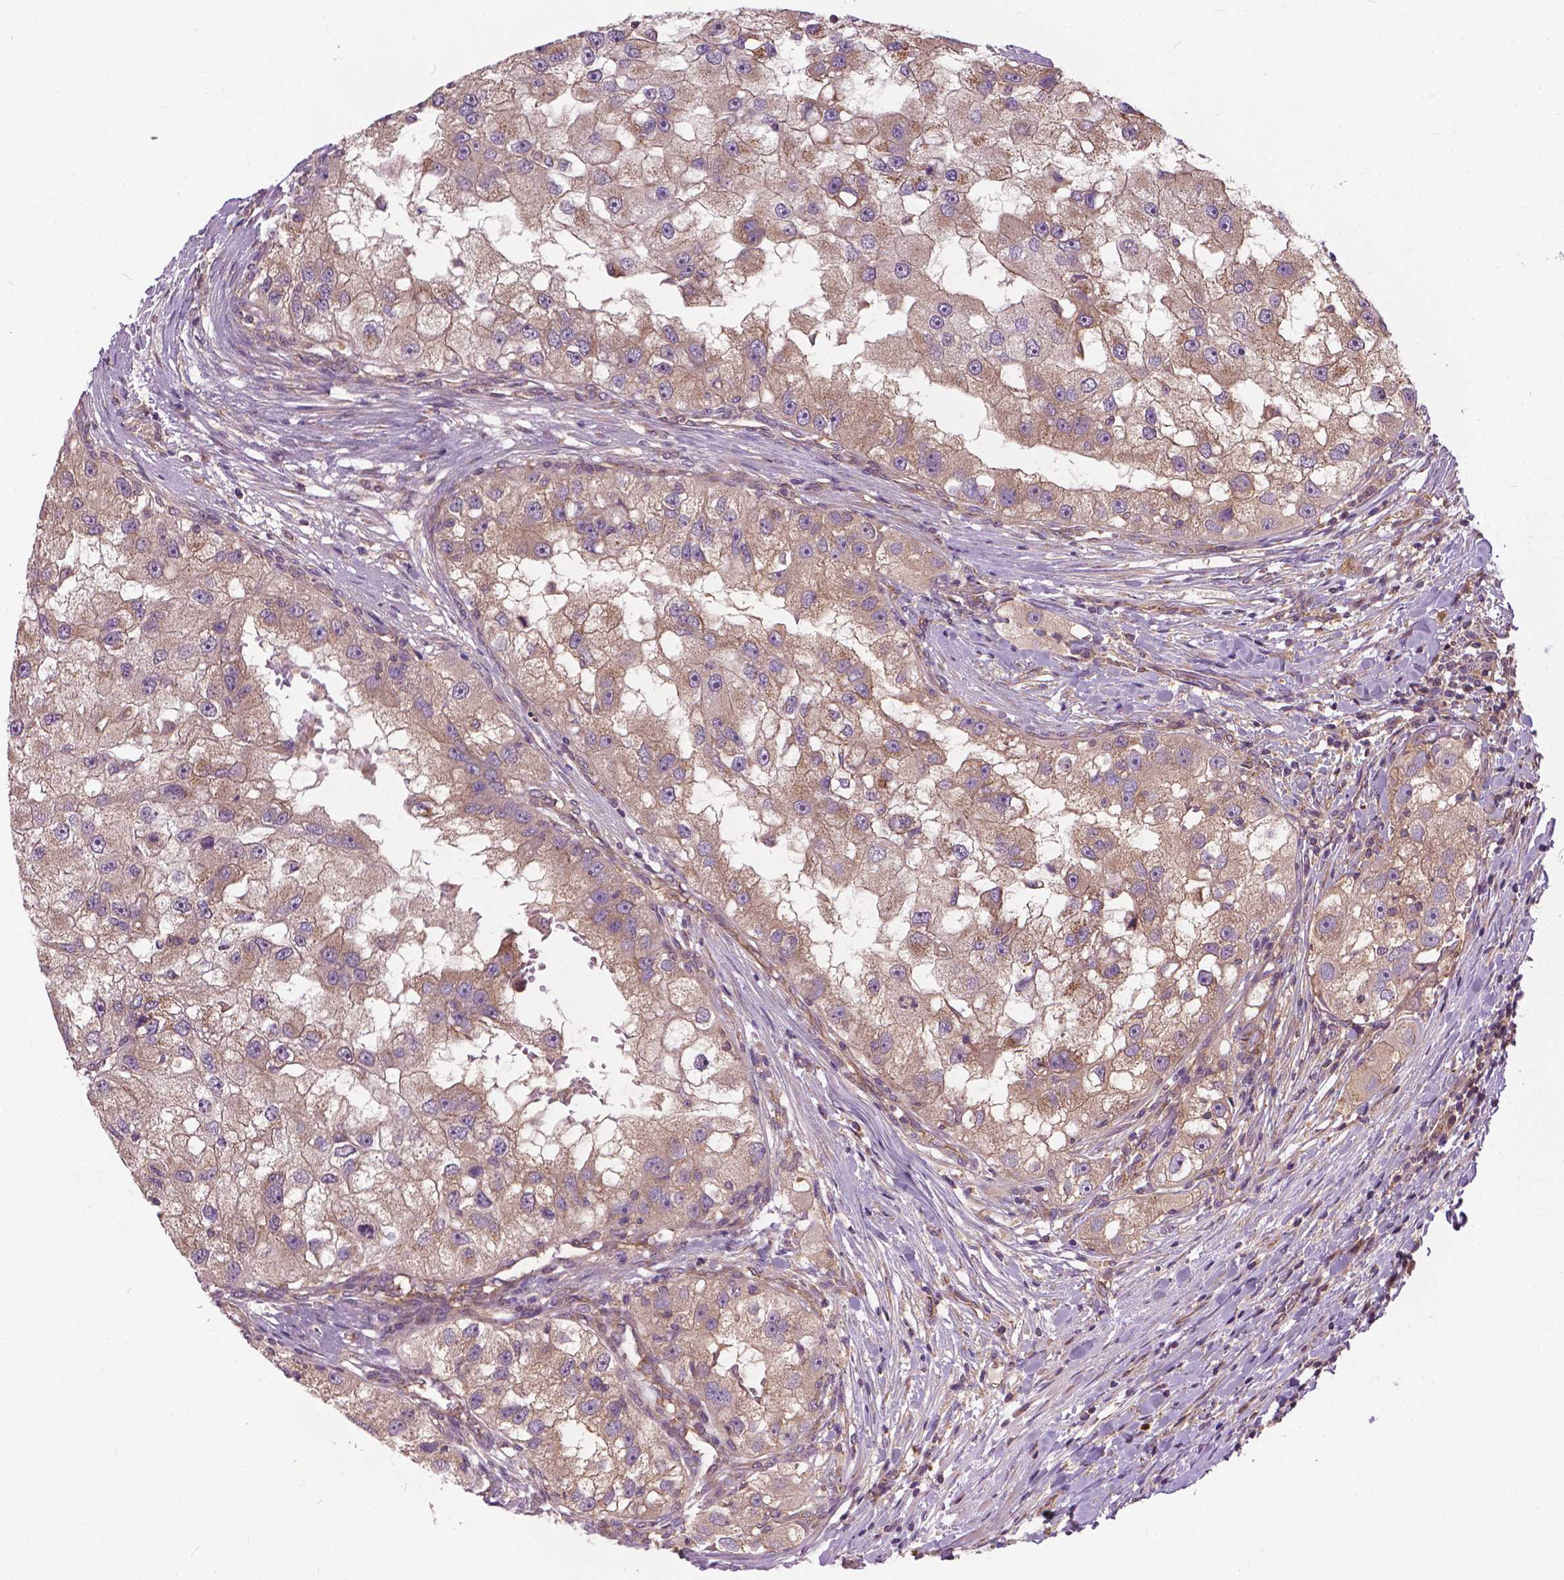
{"staining": {"intensity": "weak", "quantity": "<25%", "location": "cytoplasmic/membranous"}, "tissue": "renal cancer", "cell_type": "Tumor cells", "image_type": "cancer", "snomed": [{"axis": "morphology", "description": "Adenocarcinoma, NOS"}, {"axis": "topography", "description": "Kidney"}], "caption": "This image is of renal cancer (adenocarcinoma) stained with immunohistochemistry to label a protein in brown with the nuclei are counter-stained blue. There is no staining in tumor cells. Brightfield microscopy of IHC stained with DAB (brown) and hematoxylin (blue), captured at high magnification.", "gene": "MZT1", "patient": {"sex": "male", "age": 63}}